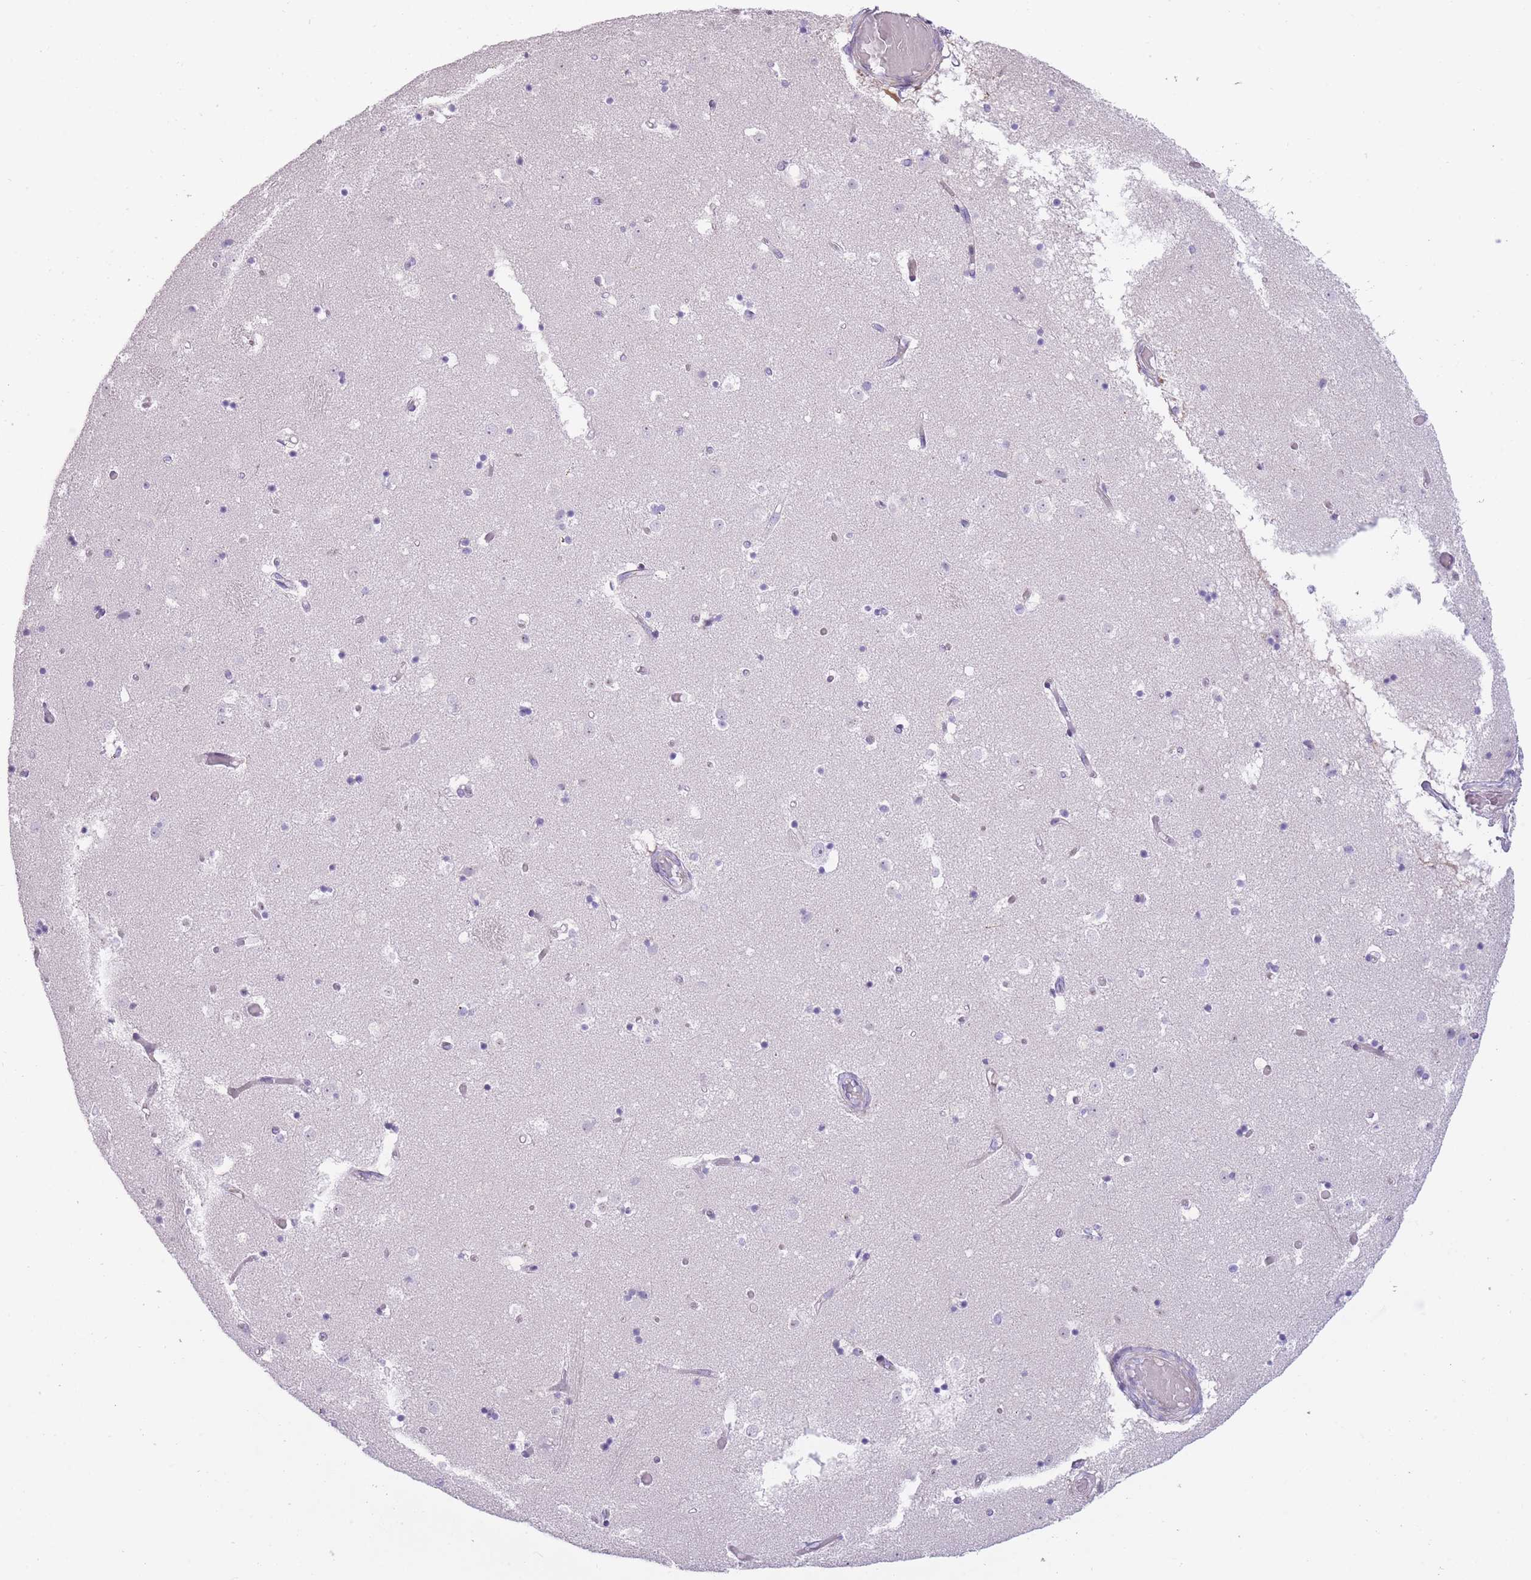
{"staining": {"intensity": "negative", "quantity": "none", "location": "none"}, "tissue": "caudate", "cell_type": "Glial cells", "image_type": "normal", "snomed": [{"axis": "morphology", "description": "Normal tissue, NOS"}, {"axis": "topography", "description": "Lateral ventricle wall"}], "caption": "Glial cells show no significant expression in normal caudate.", "gene": "IMPG1", "patient": {"sex": "female", "age": 52}}